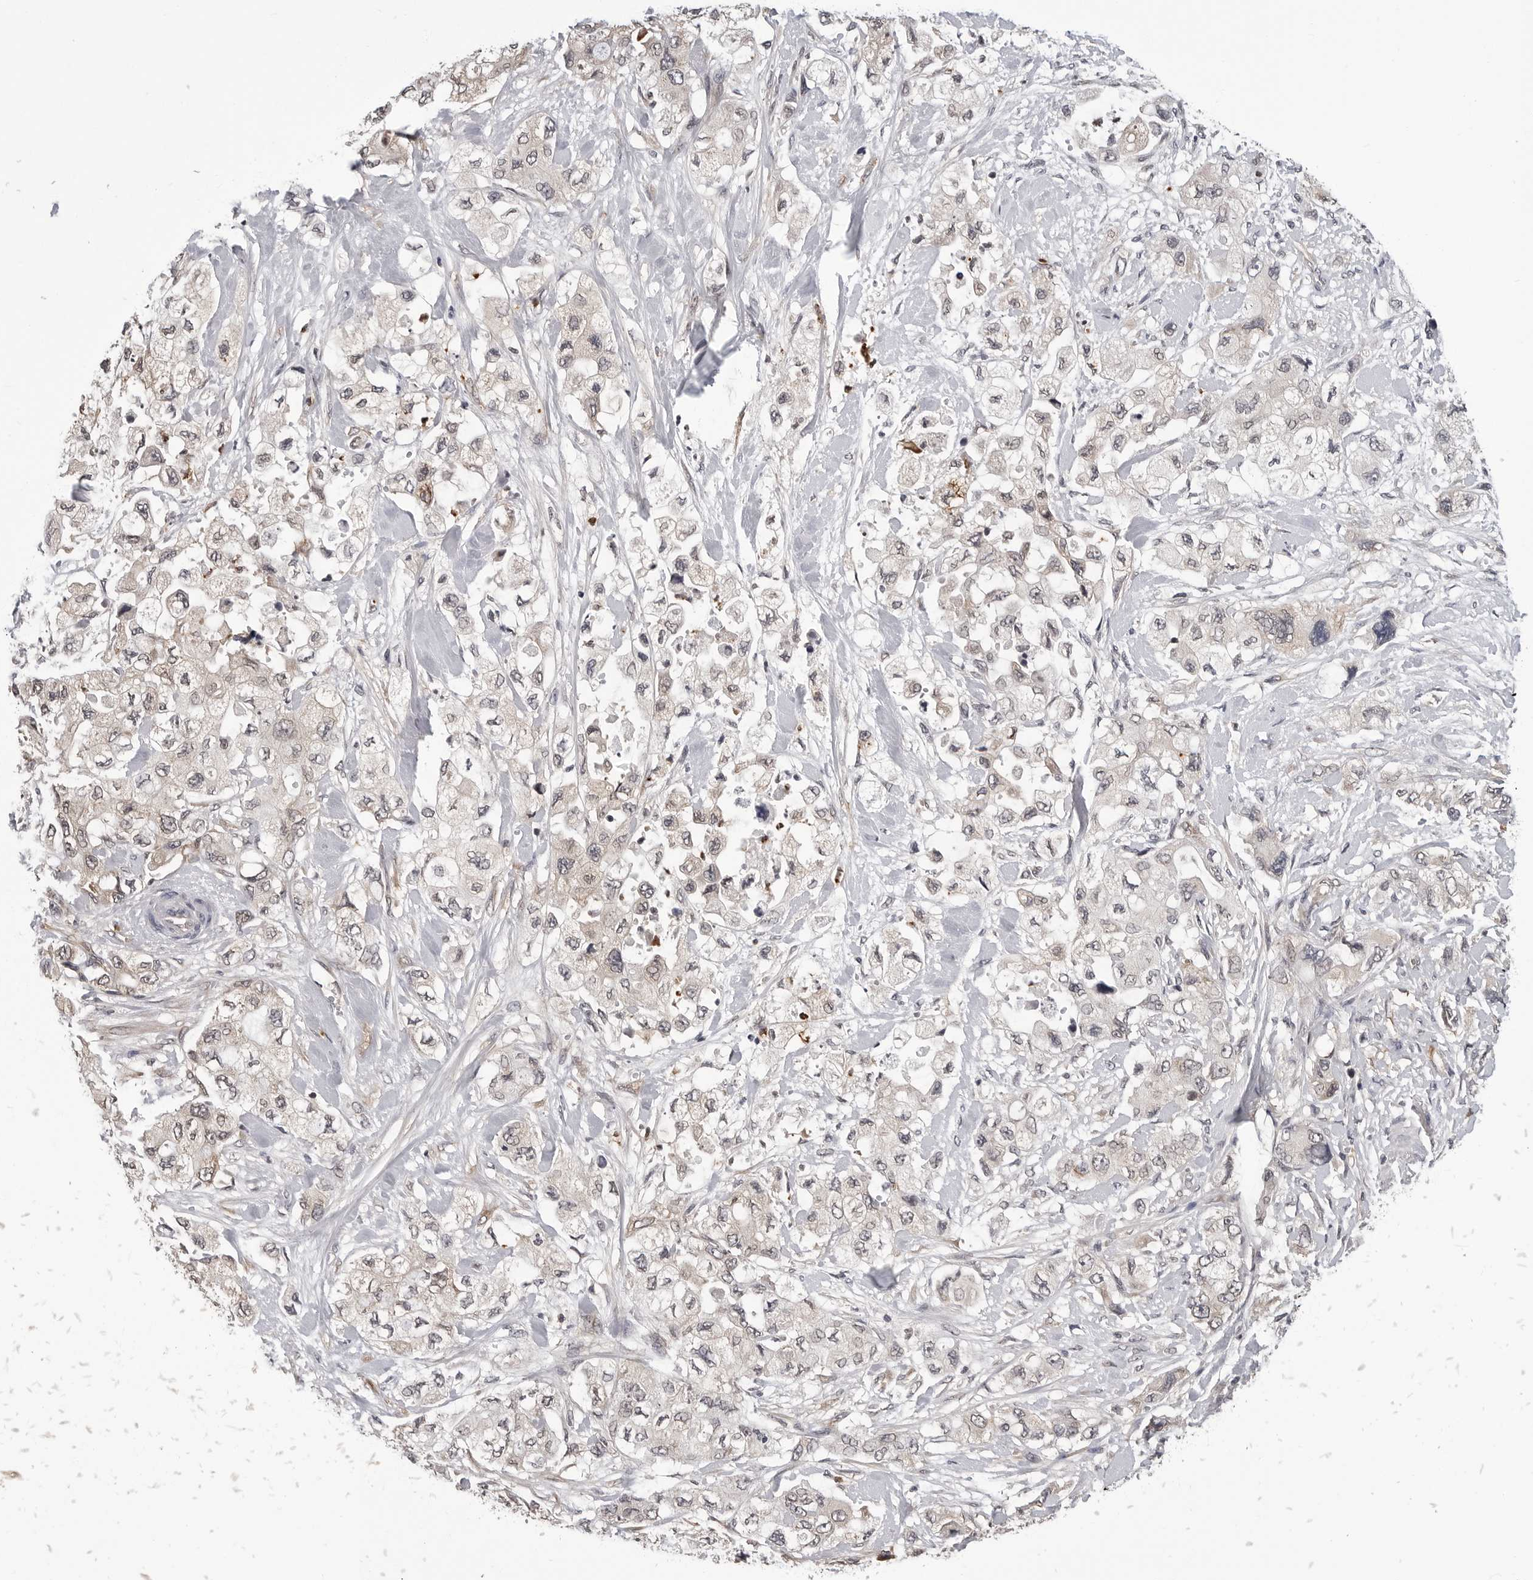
{"staining": {"intensity": "weak", "quantity": "<25%", "location": "cytoplasmic/membranous"}, "tissue": "pancreatic cancer", "cell_type": "Tumor cells", "image_type": "cancer", "snomed": [{"axis": "morphology", "description": "Adenocarcinoma, NOS"}, {"axis": "topography", "description": "Pancreas"}], "caption": "DAB (3,3'-diaminobenzidine) immunohistochemical staining of adenocarcinoma (pancreatic) demonstrates no significant expression in tumor cells.", "gene": "TRMT13", "patient": {"sex": "female", "age": 73}}